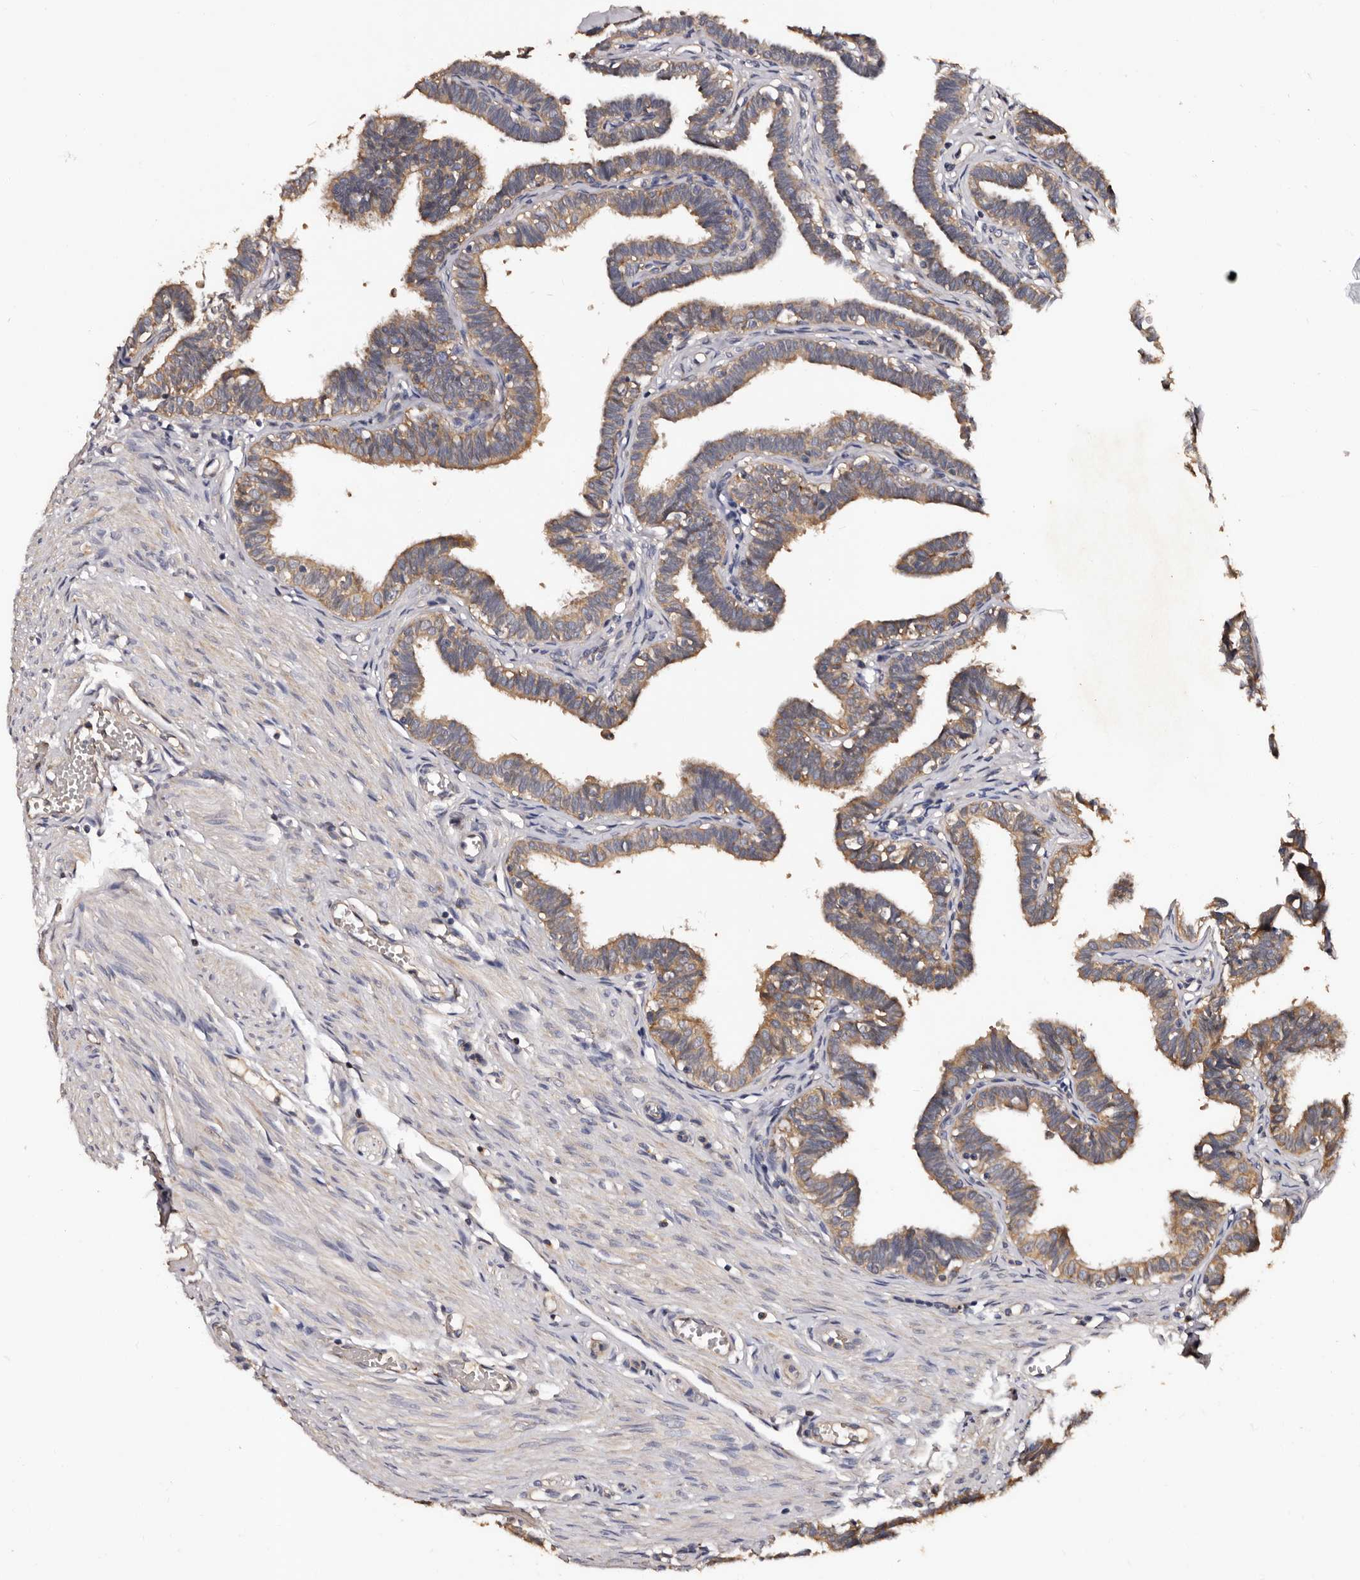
{"staining": {"intensity": "weak", "quantity": ">75%", "location": "cytoplasmic/membranous"}, "tissue": "fallopian tube", "cell_type": "Glandular cells", "image_type": "normal", "snomed": [{"axis": "morphology", "description": "Normal tissue, NOS"}, {"axis": "topography", "description": "Fallopian tube"}, {"axis": "topography", "description": "Ovary"}], "caption": "Glandular cells show low levels of weak cytoplasmic/membranous positivity in about >75% of cells in unremarkable fallopian tube.", "gene": "ADCK5", "patient": {"sex": "female", "age": 23}}